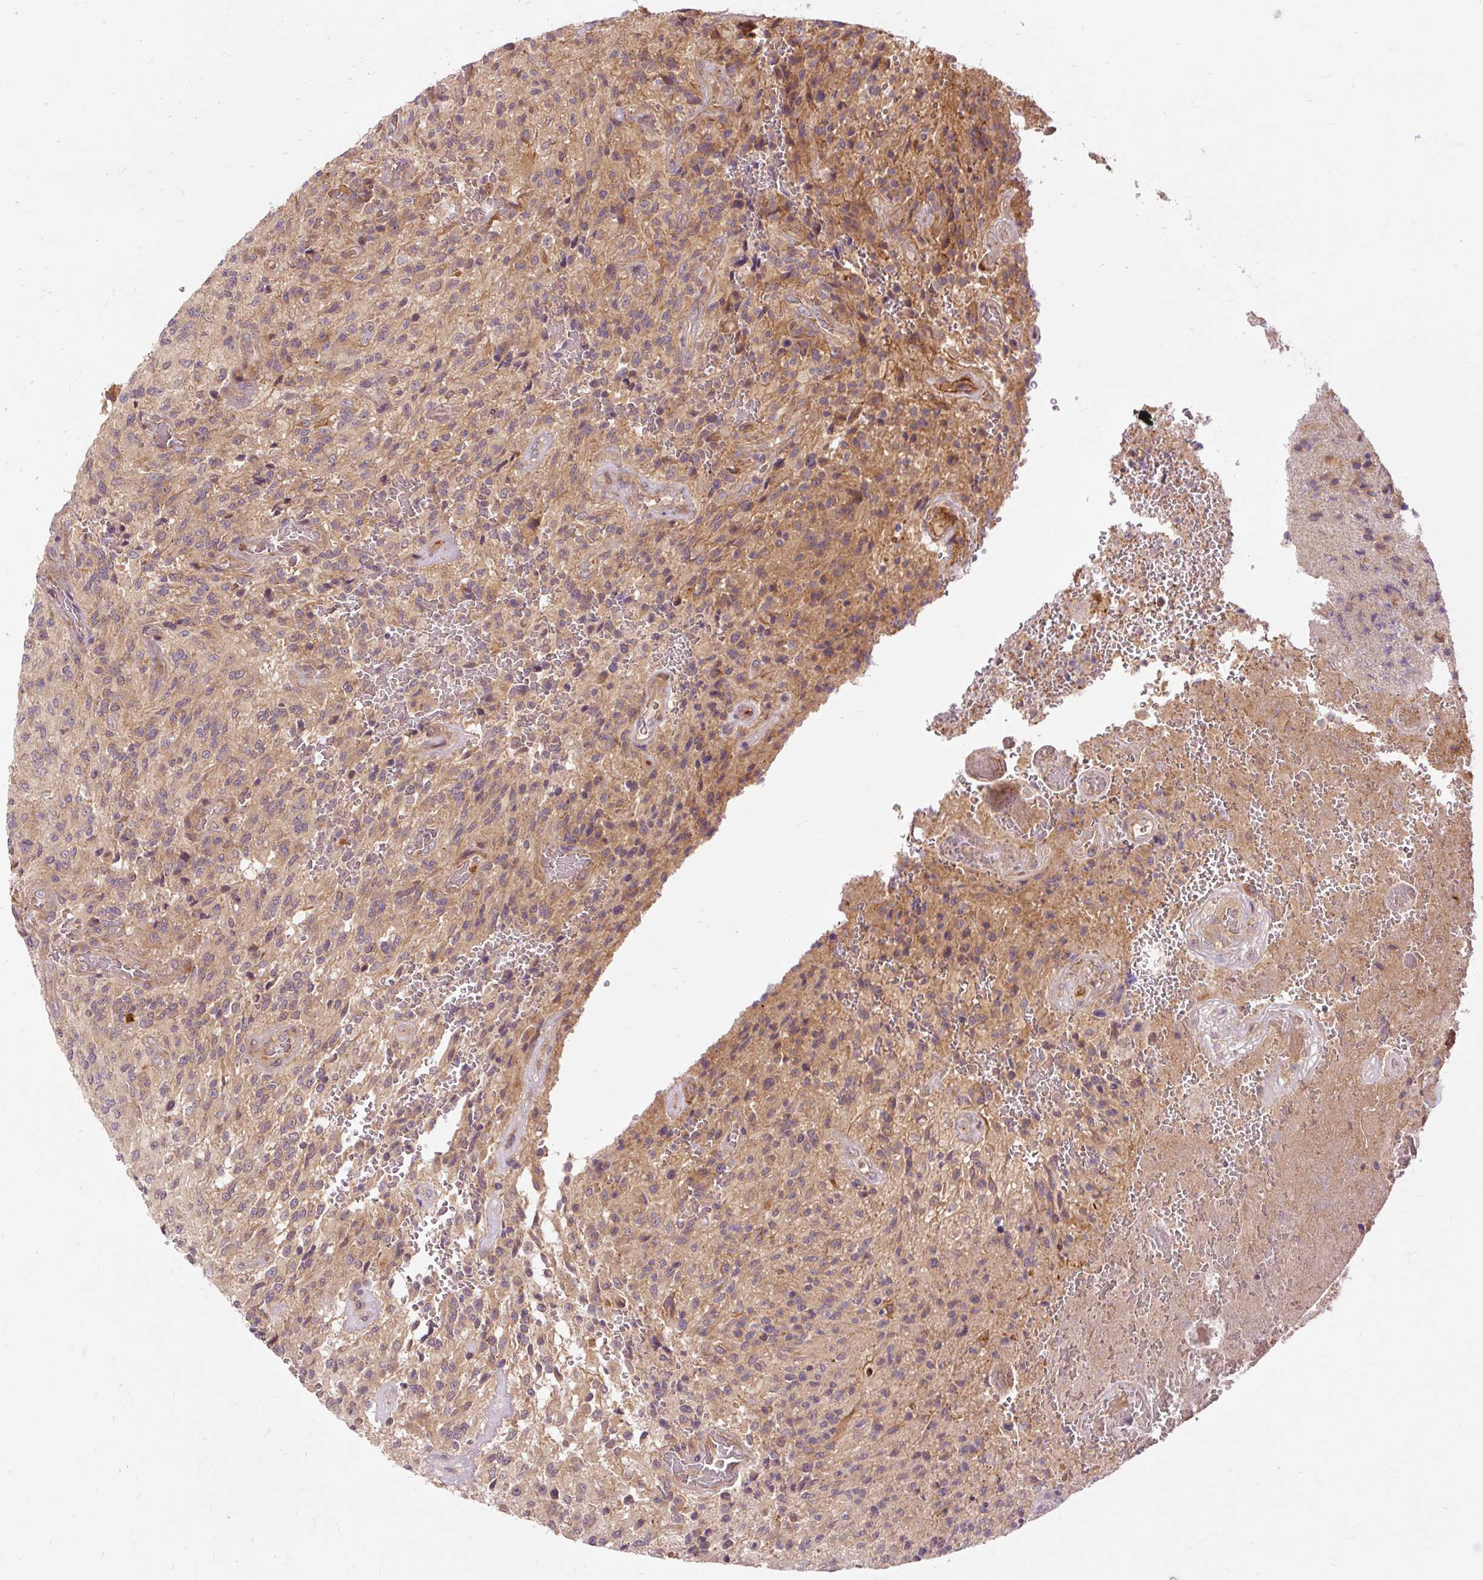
{"staining": {"intensity": "moderate", "quantity": "25%-75%", "location": "cytoplasmic/membranous"}, "tissue": "glioma", "cell_type": "Tumor cells", "image_type": "cancer", "snomed": [{"axis": "morphology", "description": "Normal tissue, NOS"}, {"axis": "morphology", "description": "Glioma, malignant, High grade"}, {"axis": "topography", "description": "Cerebral cortex"}], "caption": "The micrograph reveals staining of malignant glioma (high-grade), revealing moderate cytoplasmic/membranous protein positivity (brown color) within tumor cells. The staining was performed using DAB to visualize the protein expression in brown, while the nuclei were stained in blue with hematoxylin (Magnification: 20x).", "gene": "RIPOR3", "patient": {"sex": "male", "age": 56}}